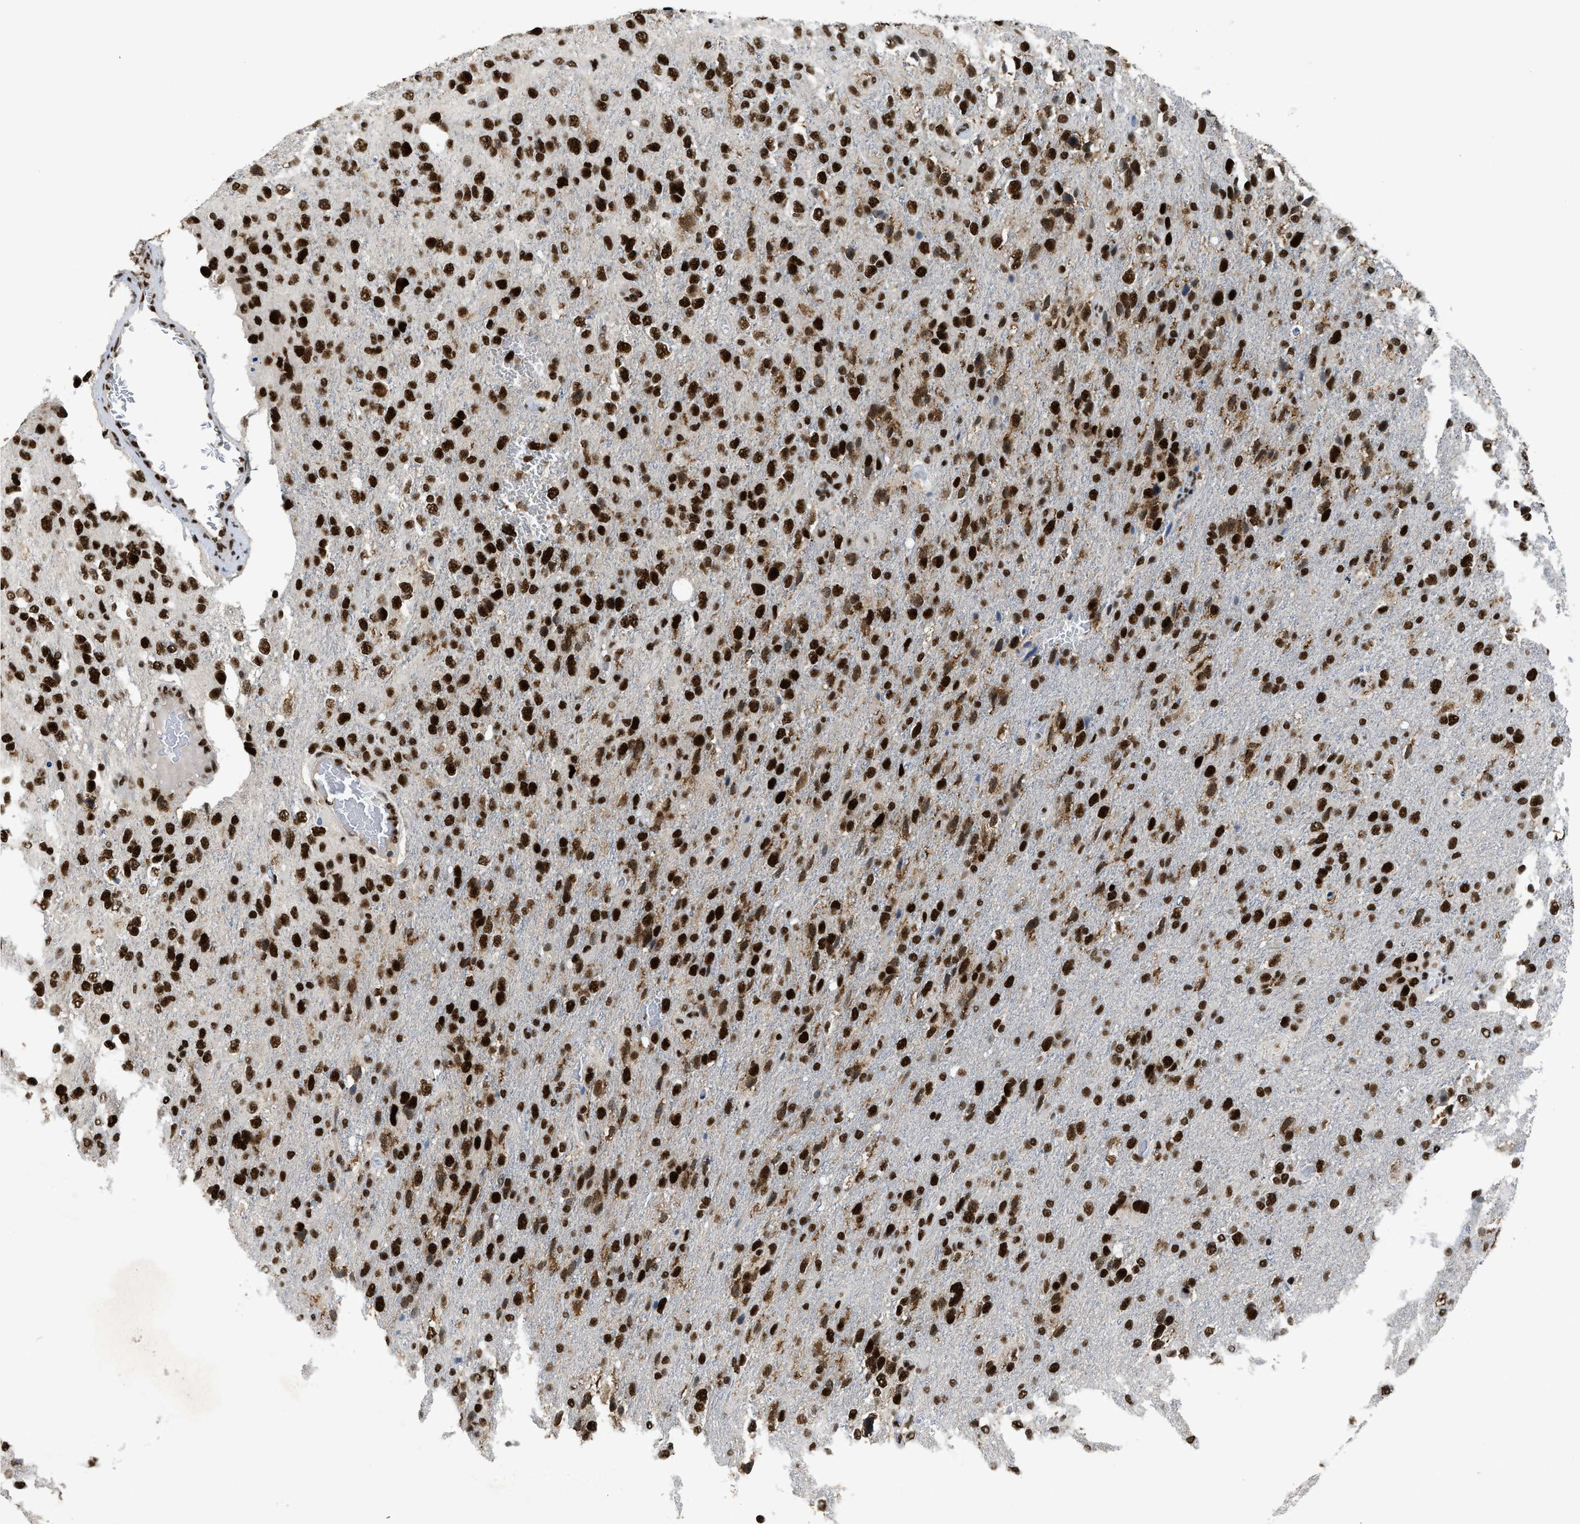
{"staining": {"intensity": "strong", "quantity": ">75%", "location": "nuclear"}, "tissue": "glioma", "cell_type": "Tumor cells", "image_type": "cancer", "snomed": [{"axis": "morphology", "description": "Glioma, malignant, High grade"}, {"axis": "topography", "description": "Brain"}], "caption": "Strong nuclear protein expression is seen in about >75% of tumor cells in malignant glioma (high-grade).", "gene": "SCAF4", "patient": {"sex": "female", "age": 58}}